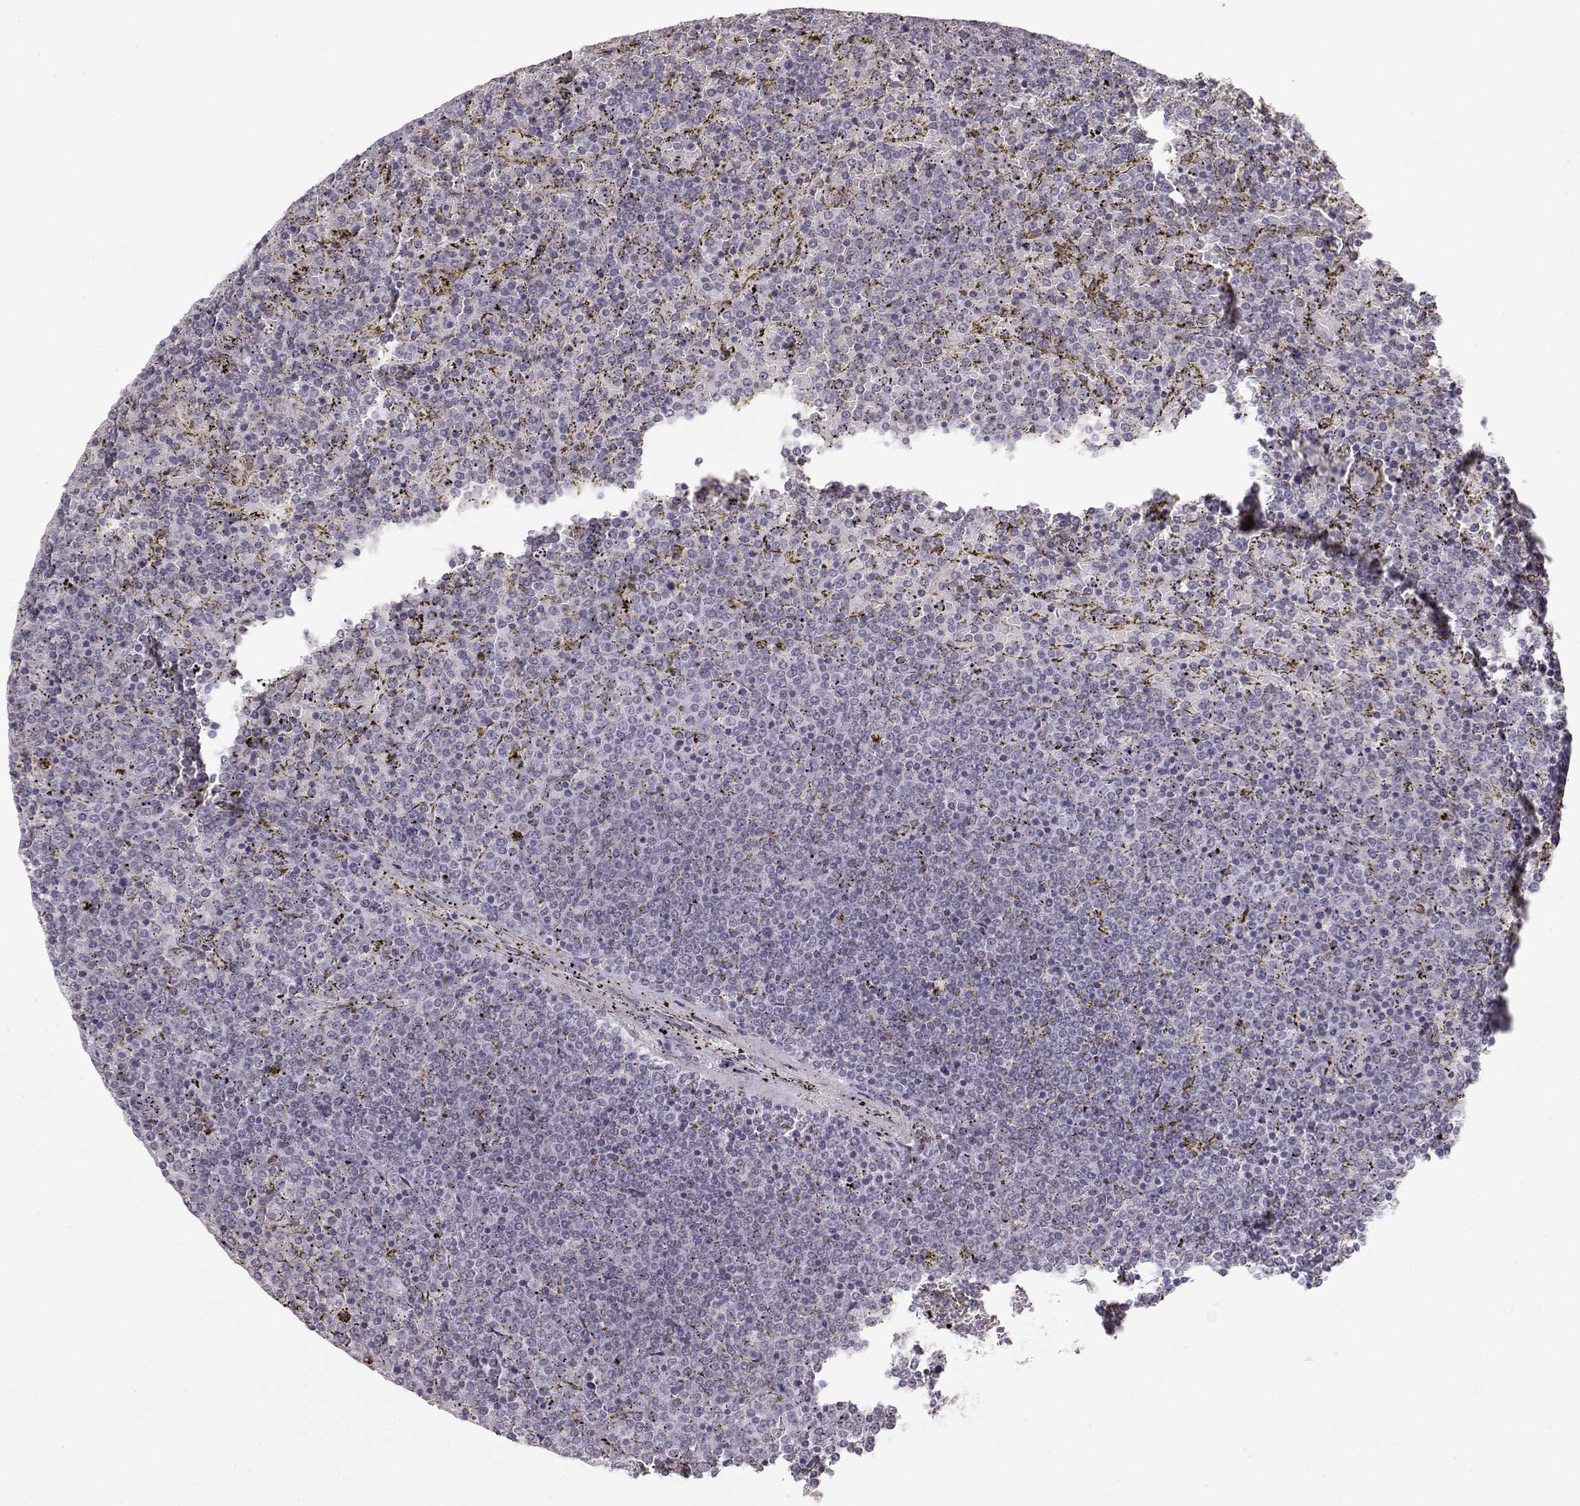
{"staining": {"intensity": "negative", "quantity": "none", "location": "none"}, "tissue": "lymphoma", "cell_type": "Tumor cells", "image_type": "cancer", "snomed": [{"axis": "morphology", "description": "Malignant lymphoma, non-Hodgkin's type, Low grade"}, {"axis": "topography", "description": "Spleen"}], "caption": "DAB (3,3'-diaminobenzidine) immunohistochemical staining of malignant lymphoma, non-Hodgkin's type (low-grade) displays no significant expression in tumor cells.", "gene": "IMPG1", "patient": {"sex": "female", "age": 77}}